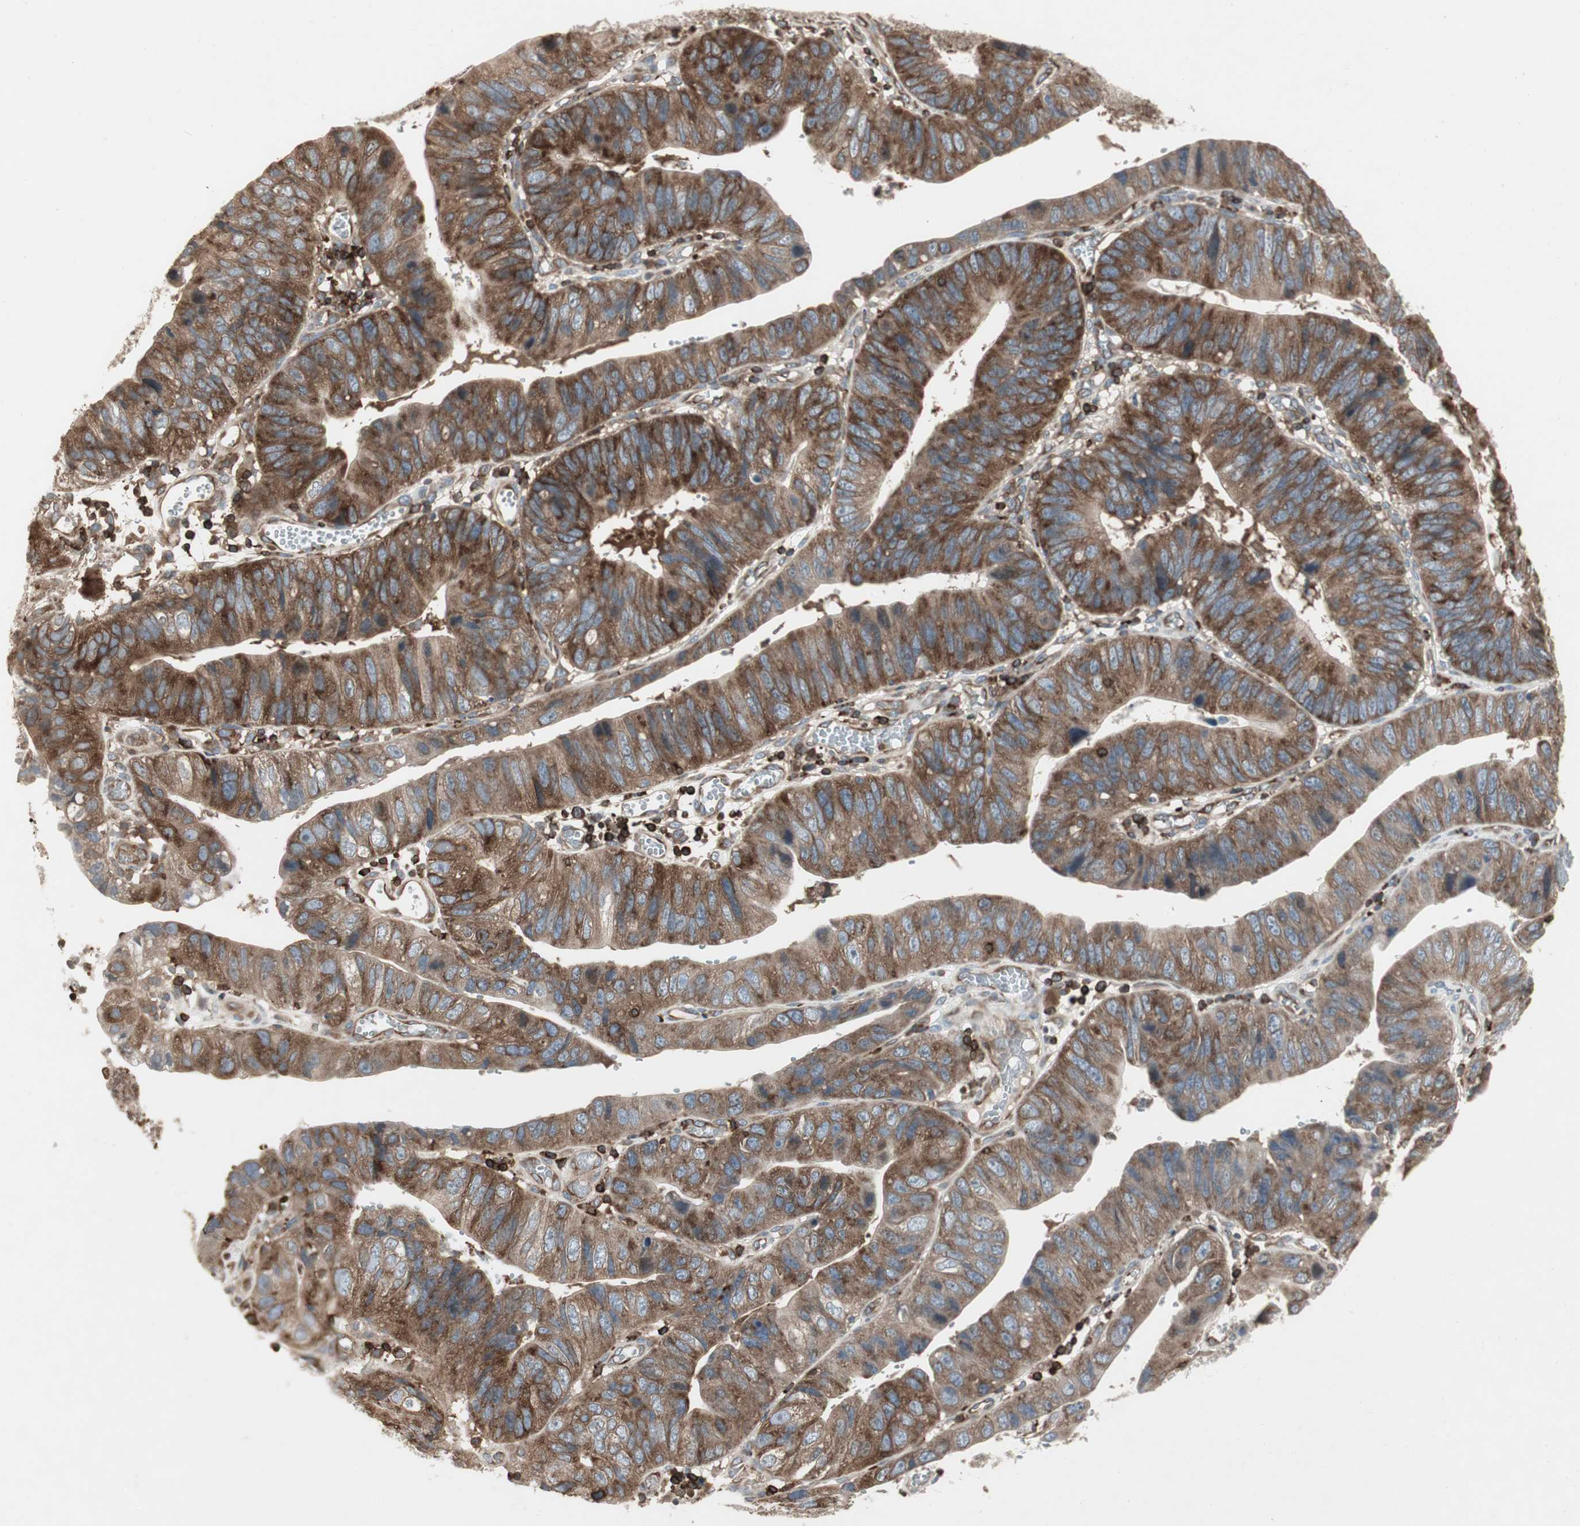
{"staining": {"intensity": "moderate", "quantity": ">75%", "location": "cytoplasmic/membranous"}, "tissue": "stomach cancer", "cell_type": "Tumor cells", "image_type": "cancer", "snomed": [{"axis": "morphology", "description": "Adenocarcinoma, NOS"}, {"axis": "topography", "description": "Stomach"}], "caption": "DAB (3,3'-diaminobenzidine) immunohistochemical staining of human stomach adenocarcinoma demonstrates moderate cytoplasmic/membranous protein staining in approximately >75% of tumor cells.", "gene": "ARHGEF1", "patient": {"sex": "male", "age": 59}}